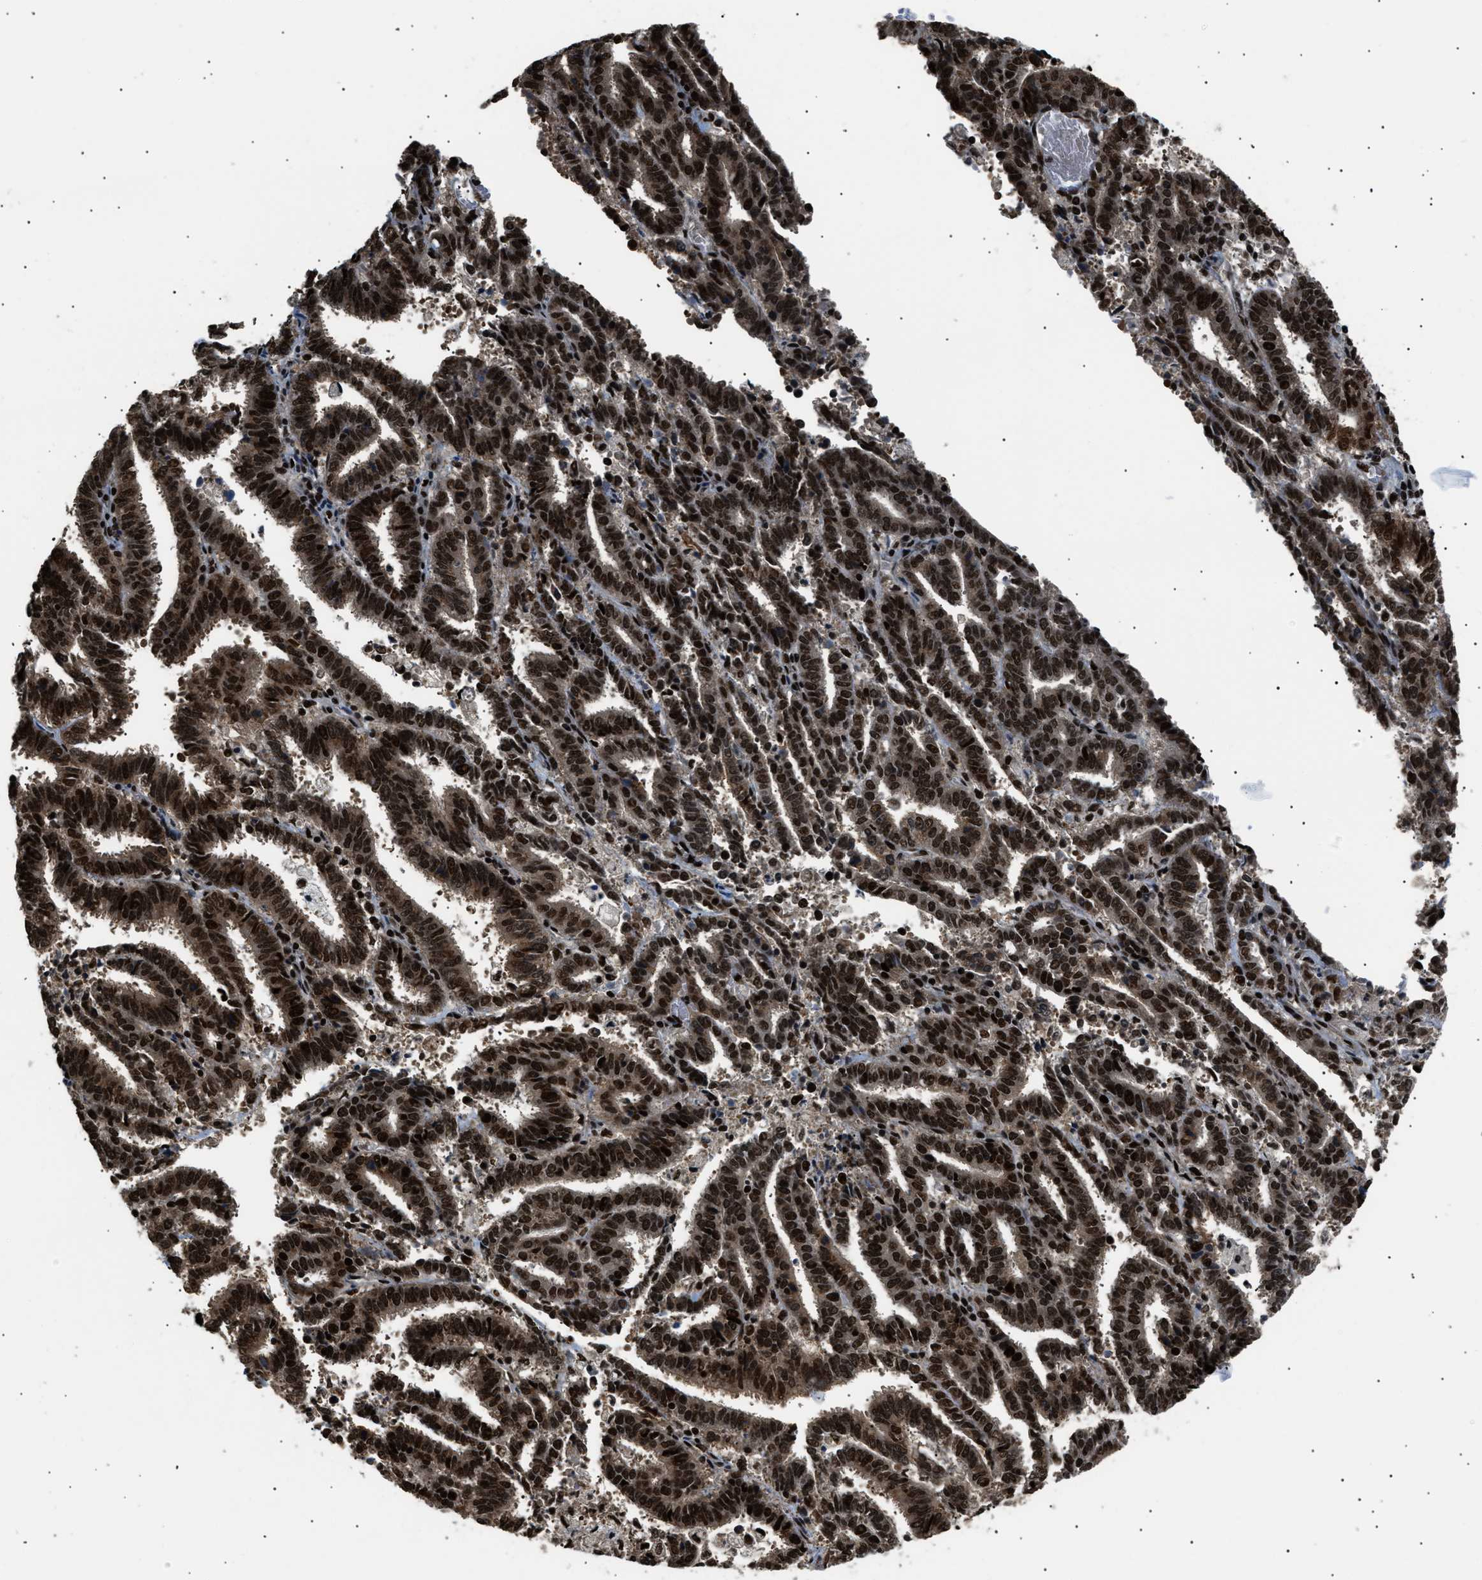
{"staining": {"intensity": "strong", "quantity": ">75%", "location": "nuclear"}, "tissue": "endometrial cancer", "cell_type": "Tumor cells", "image_type": "cancer", "snomed": [{"axis": "morphology", "description": "Adenocarcinoma, NOS"}, {"axis": "topography", "description": "Uterus"}], "caption": "A histopathology image showing strong nuclear expression in about >75% of tumor cells in endometrial cancer (adenocarcinoma), as visualized by brown immunohistochemical staining.", "gene": "RBM5", "patient": {"sex": "female", "age": 83}}